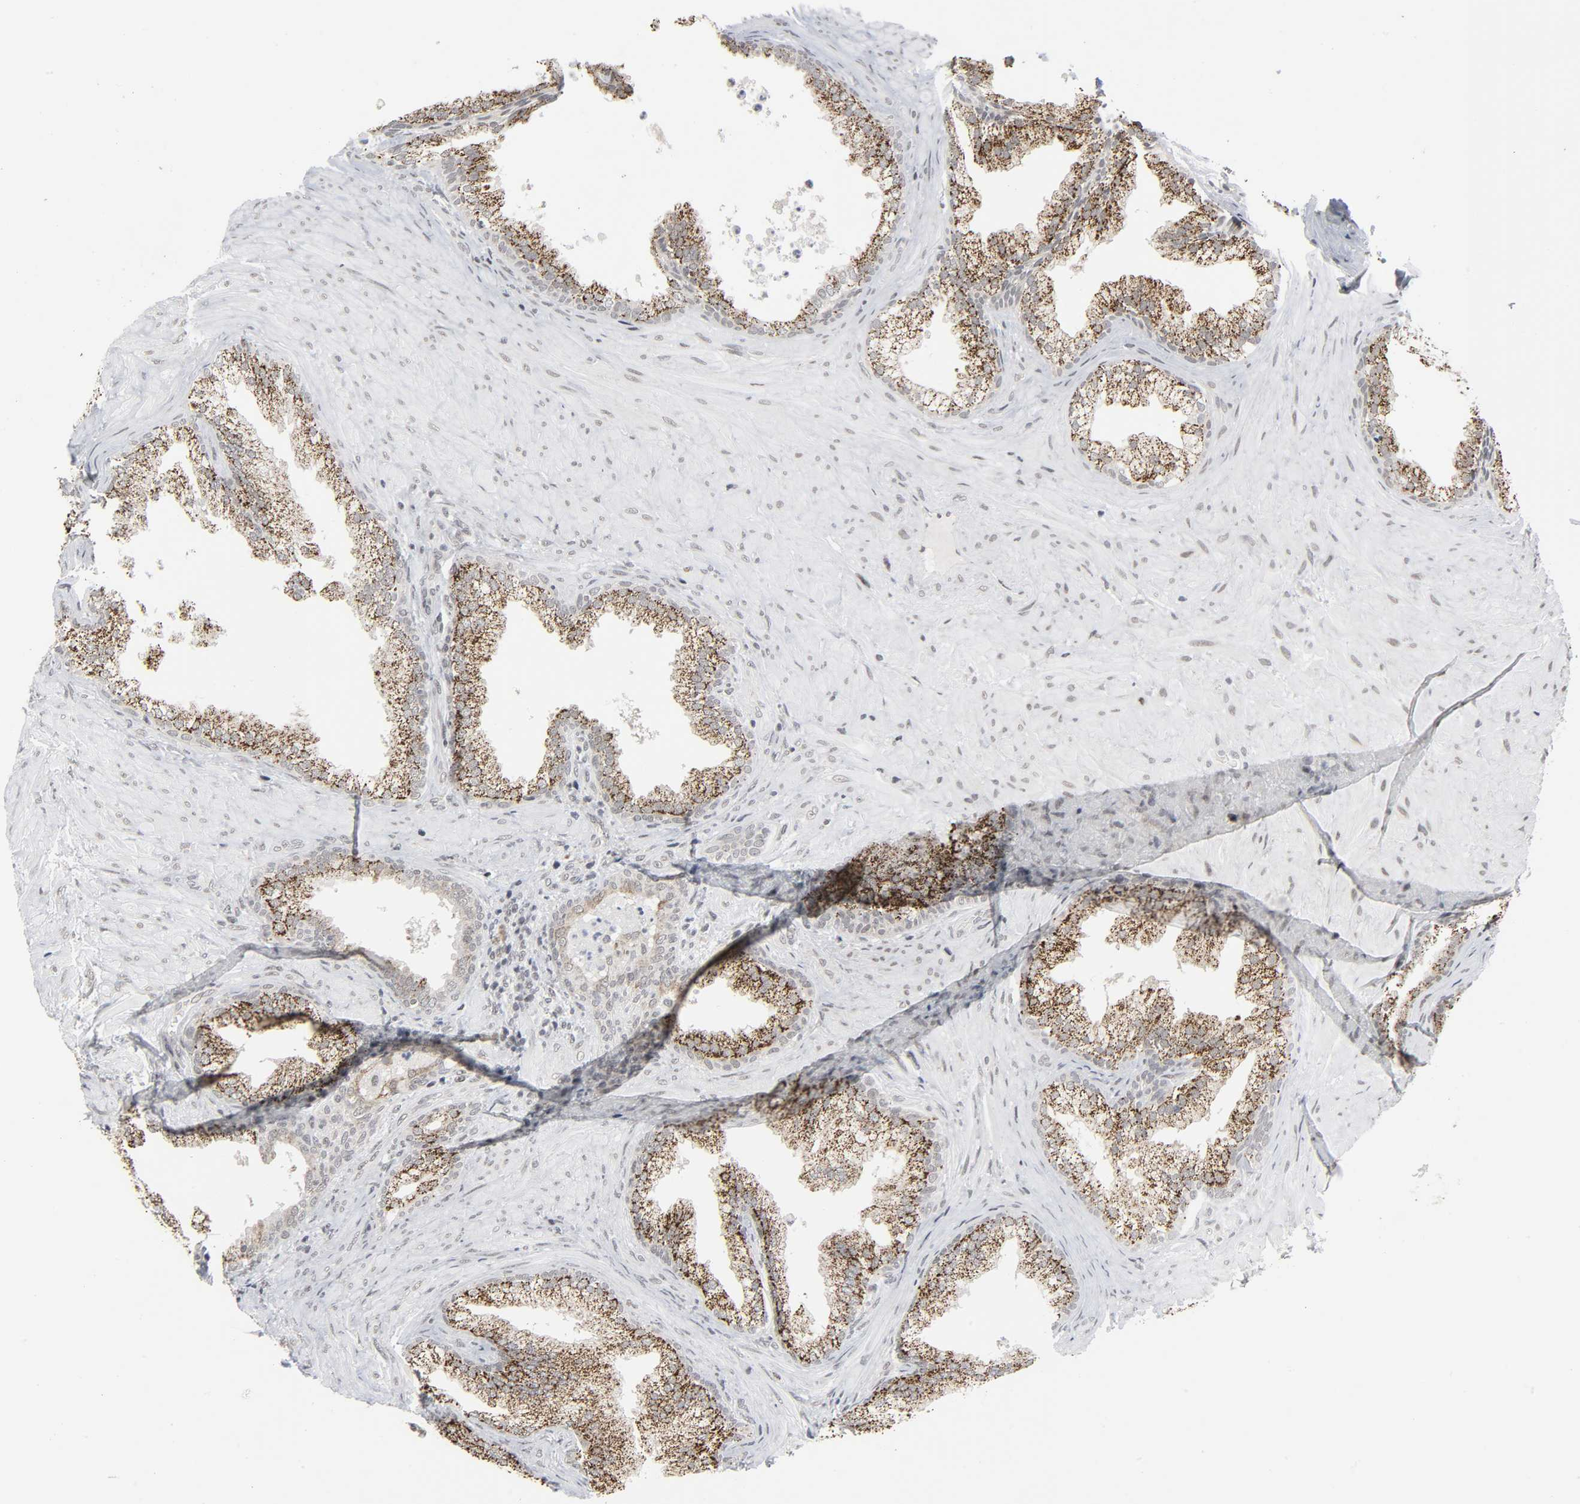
{"staining": {"intensity": "strong", "quantity": ">75%", "location": "cytoplasmic/membranous"}, "tissue": "prostate", "cell_type": "Glandular cells", "image_type": "normal", "snomed": [{"axis": "morphology", "description": "Normal tissue, NOS"}, {"axis": "topography", "description": "Prostate"}], "caption": "Approximately >75% of glandular cells in benign prostate reveal strong cytoplasmic/membranous protein positivity as visualized by brown immunohistochemical staining.", "gene": "MUC1", "patient": {"sex": "male", "age": 76}}